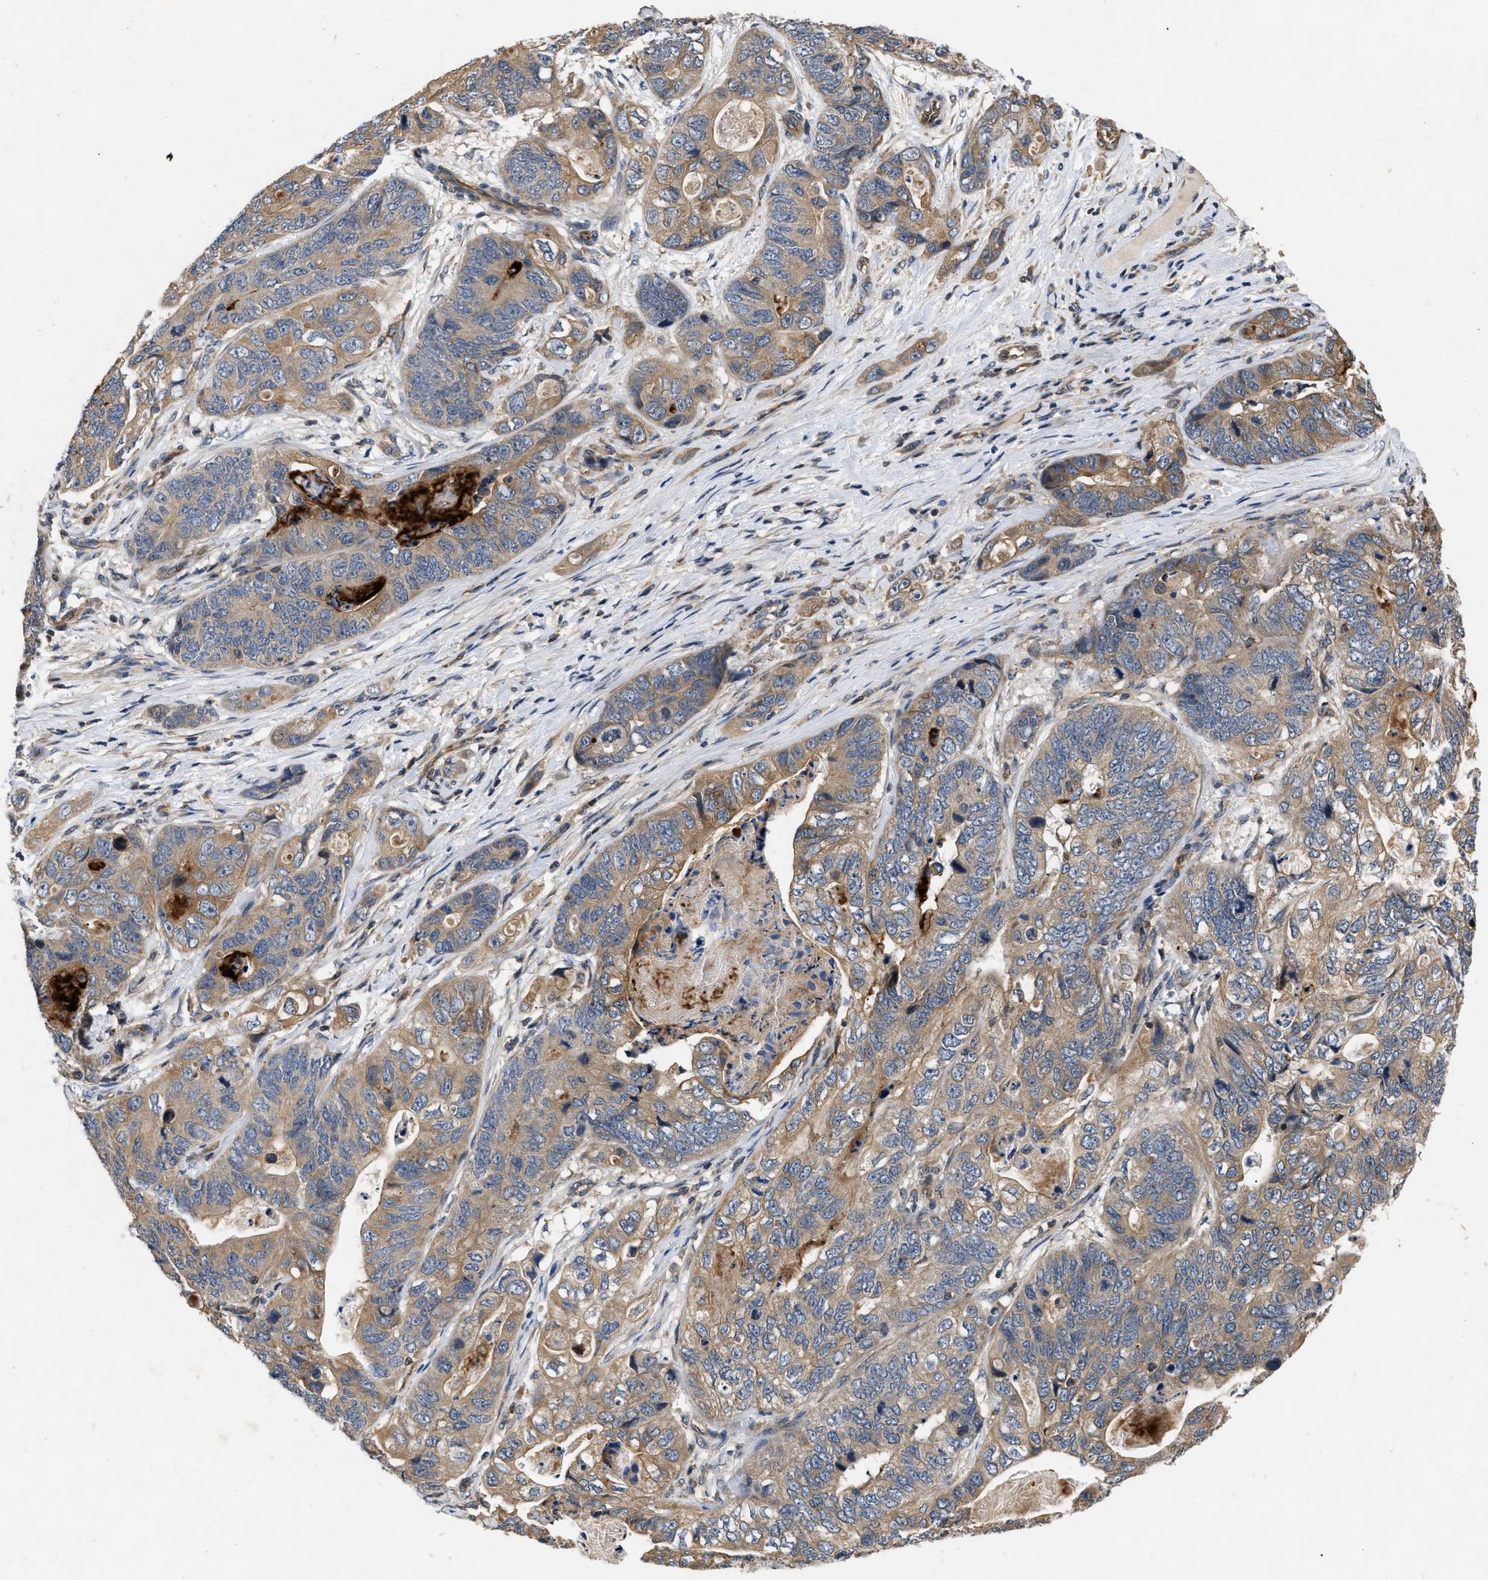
{"staining": {"intensity": "moderate", "quantity": ">75%", "location": "cytoplasmic/membranous"}, "tissue": "stomach cancer", "cell_type": "Tumor cells", "image_type": "cancer", "snomed": [{"axis": "morphology", "description": "Adenocarcinoma, NOS"}, {"axis": "topography", "description": "Stomach"}], "caption": "The micrograph exhibits a brown stain indicating the presence of a protein in the cytoplasmic/membranous of tumor cells in stomach cancer (adenocarcinoma).", "gene": "HMGCR", "patient": {"sex": "female", "age": 89}}